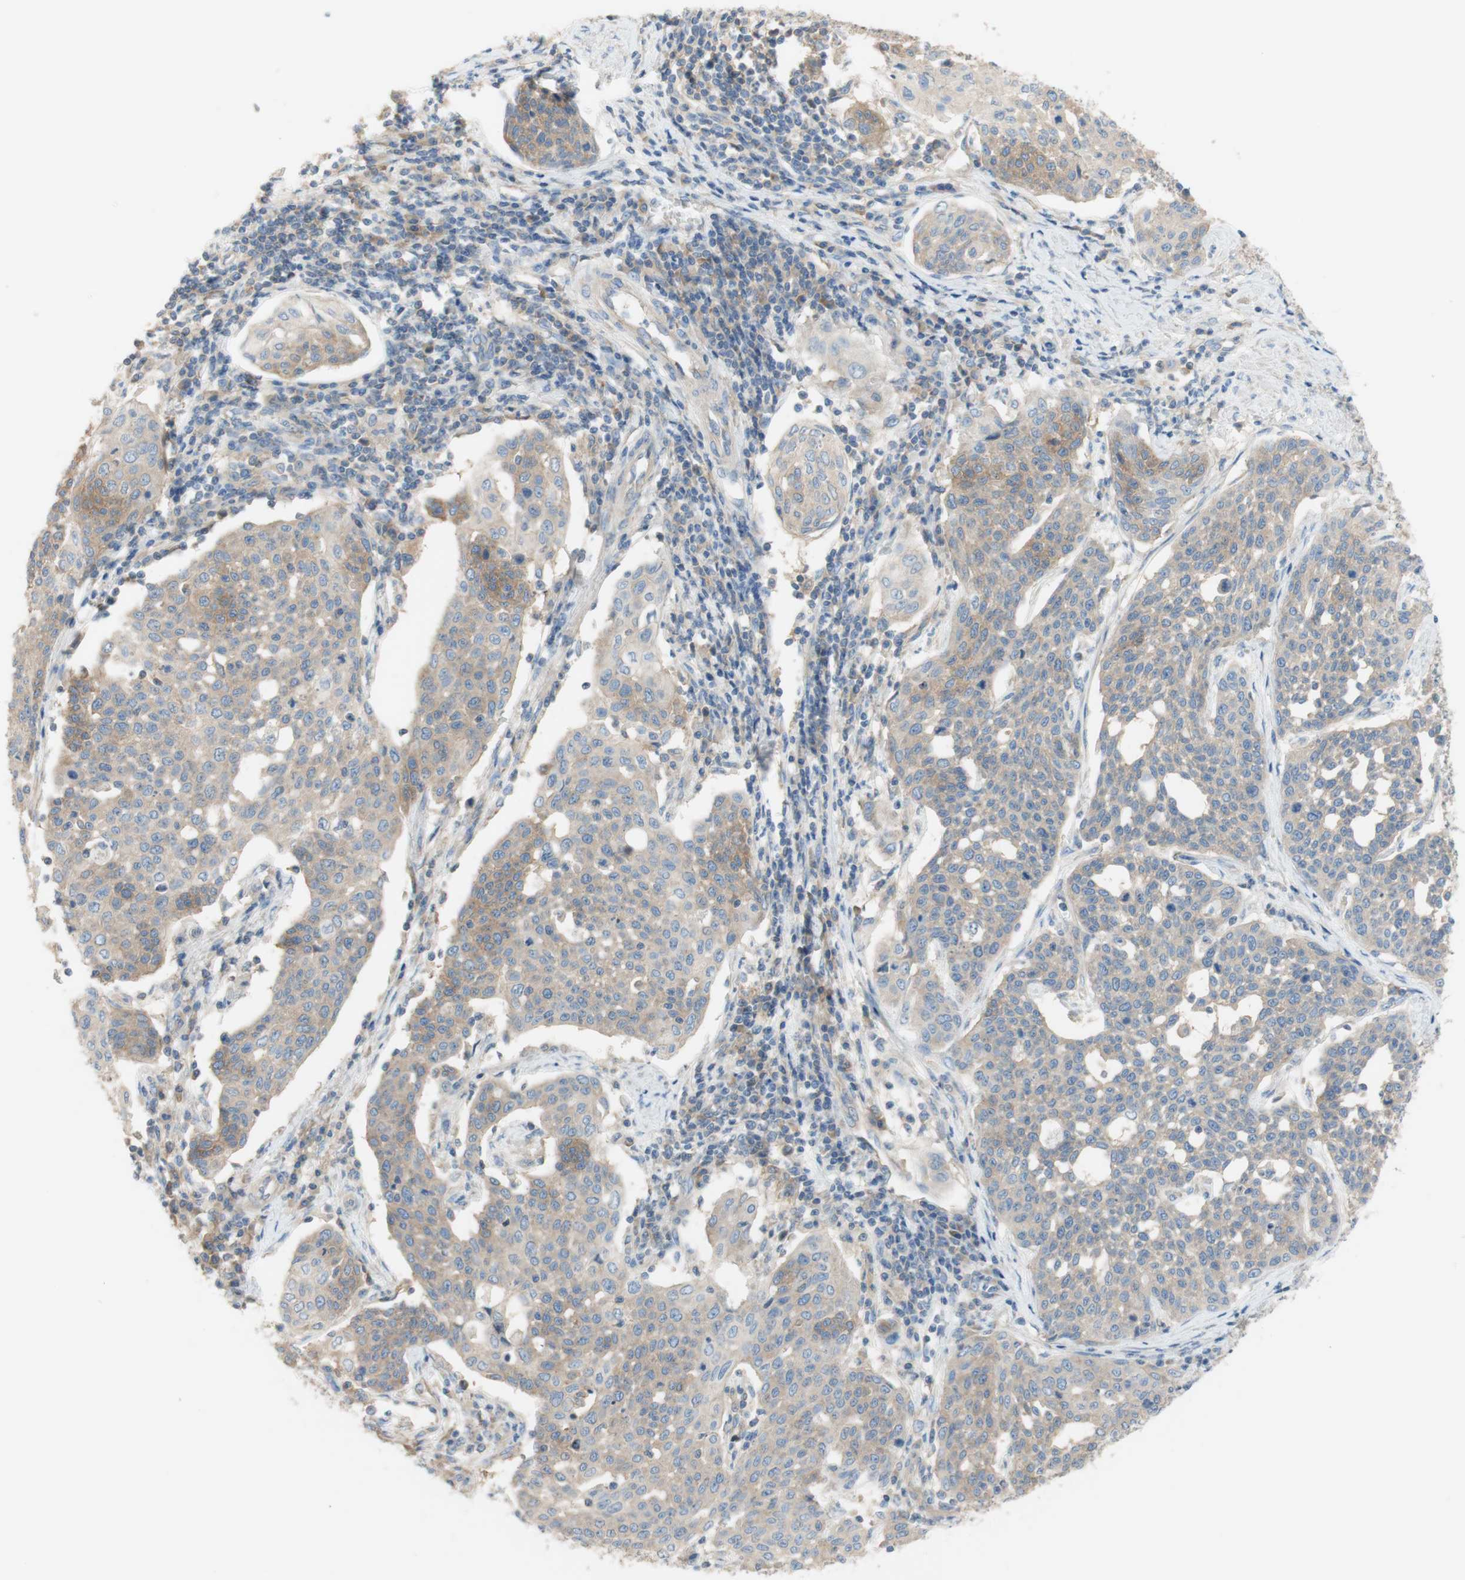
{"staining": {"intensity": "weak", "quantity": ">75%", "location": "cytoplasmic/membranous"}, "tissue": "cervical cancer", "cell_type": "Tumor cells", "image_type": "cancer", "snomed": [{"axis": "morphology", "description": "Squamous cell carcinoma, NOS"}, {"axis": "topography", "description": "Cervix"}], "caption": "This micrograph shows cervical cancer stained with IHC to label a protein in brown. The cytoplasmic/membranous of tumor cells show weak positivity for the protein. Nuclei are counter-stained blue.", "gene": "ATP2B1", "patient": {"sex": "female", "age": 34}}